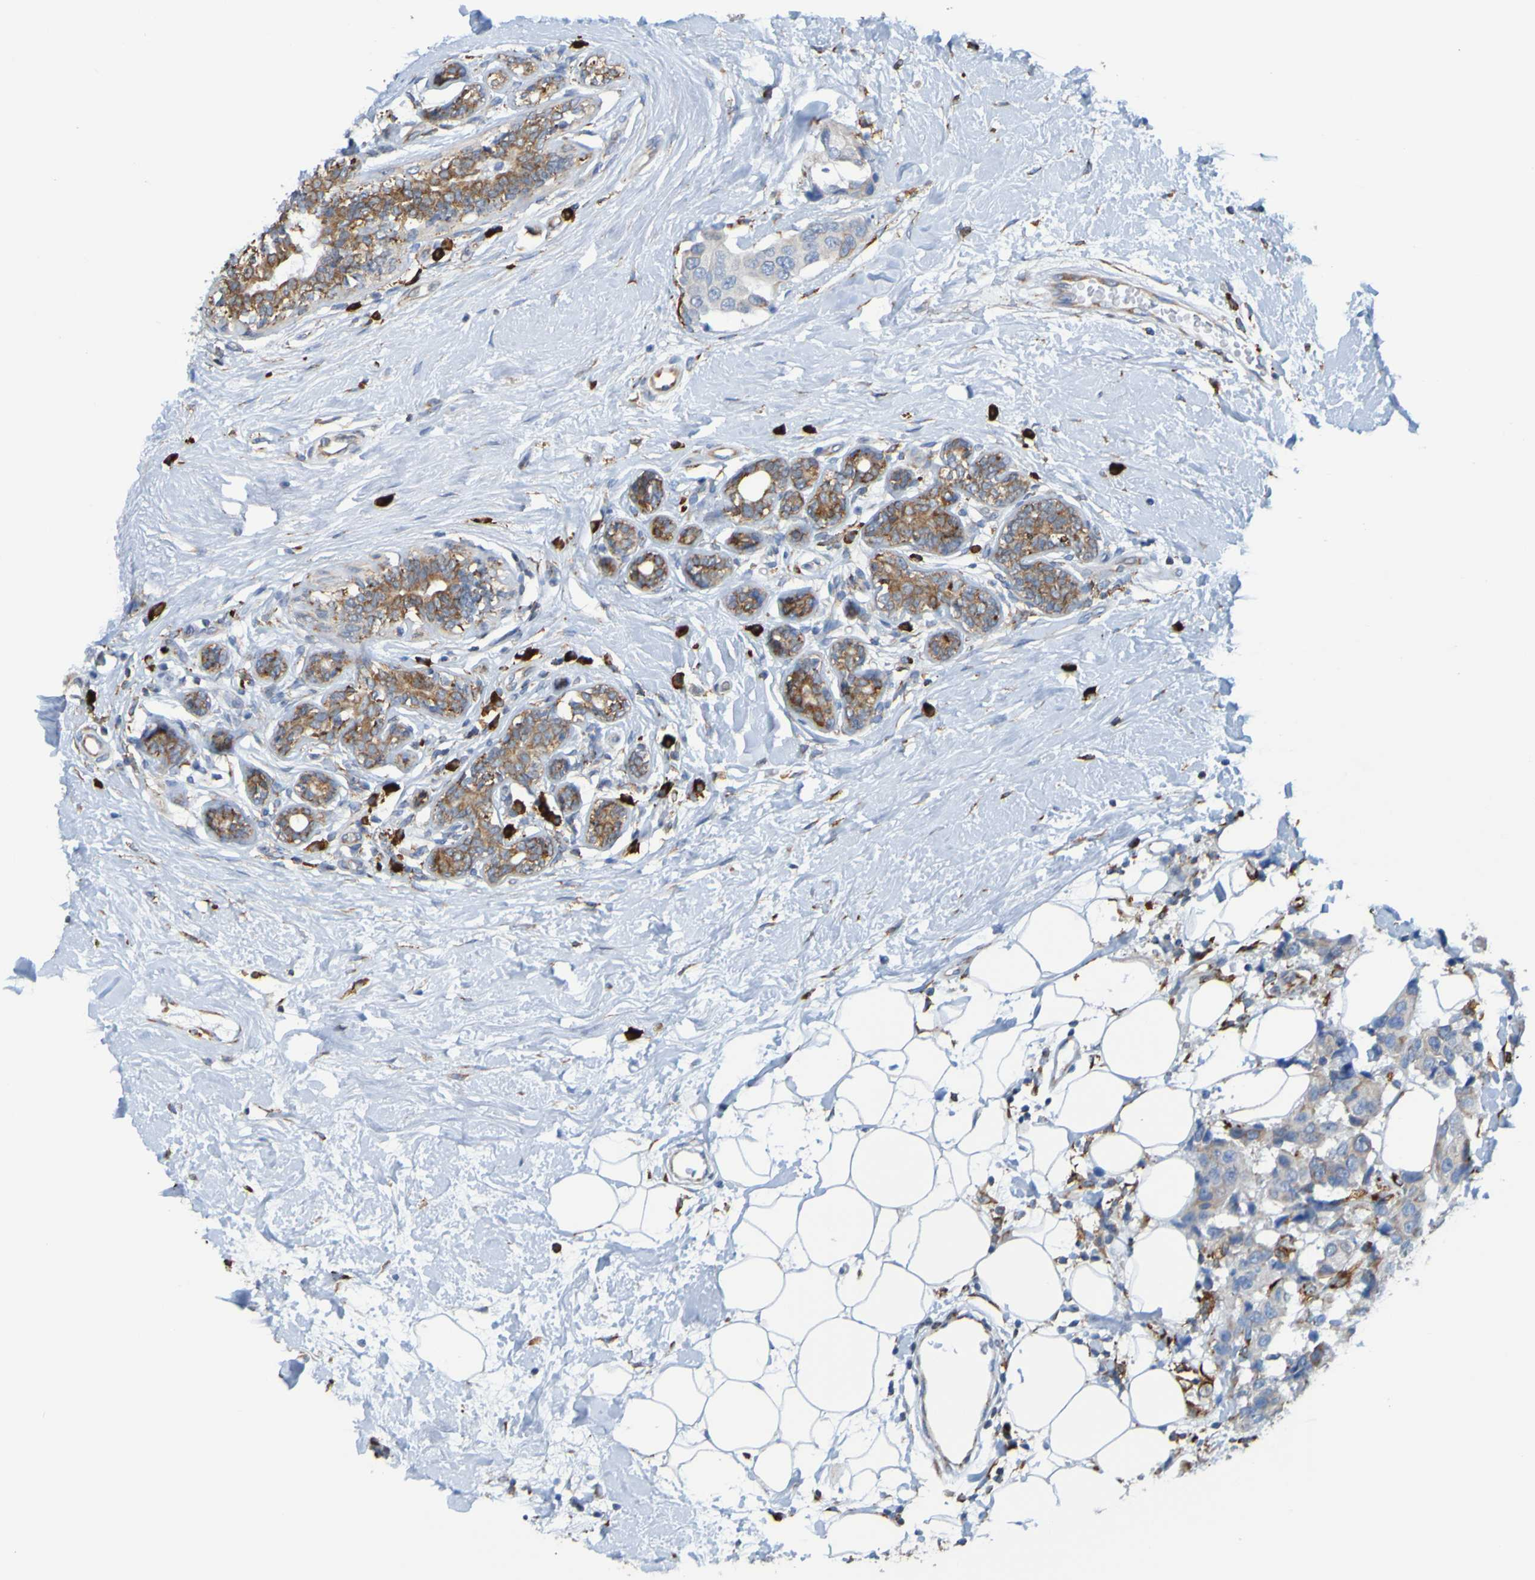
{"staining": {"intensity": "weak", "quantity": ">75%", "location": "cytoplasmic/membranous"}, "tissue": "breast cancer", "cell_type": "Tumor cells", "image_type": "cancer", "snomed": [{"axis": "morphology", "description": "Duct carcinoma"}, {"axis": "topography", "description": "Breast"}], "caption": "This photomicrograph exhibits immunohistochemistry (IHC) staining of breast cancer (intraductal carcinoma), with low weak cytoplasmic/membranous expression in approximately >75% of tumor cells.", "gene": "SSR1", "patient": {"sex": "female", "age": 58}}